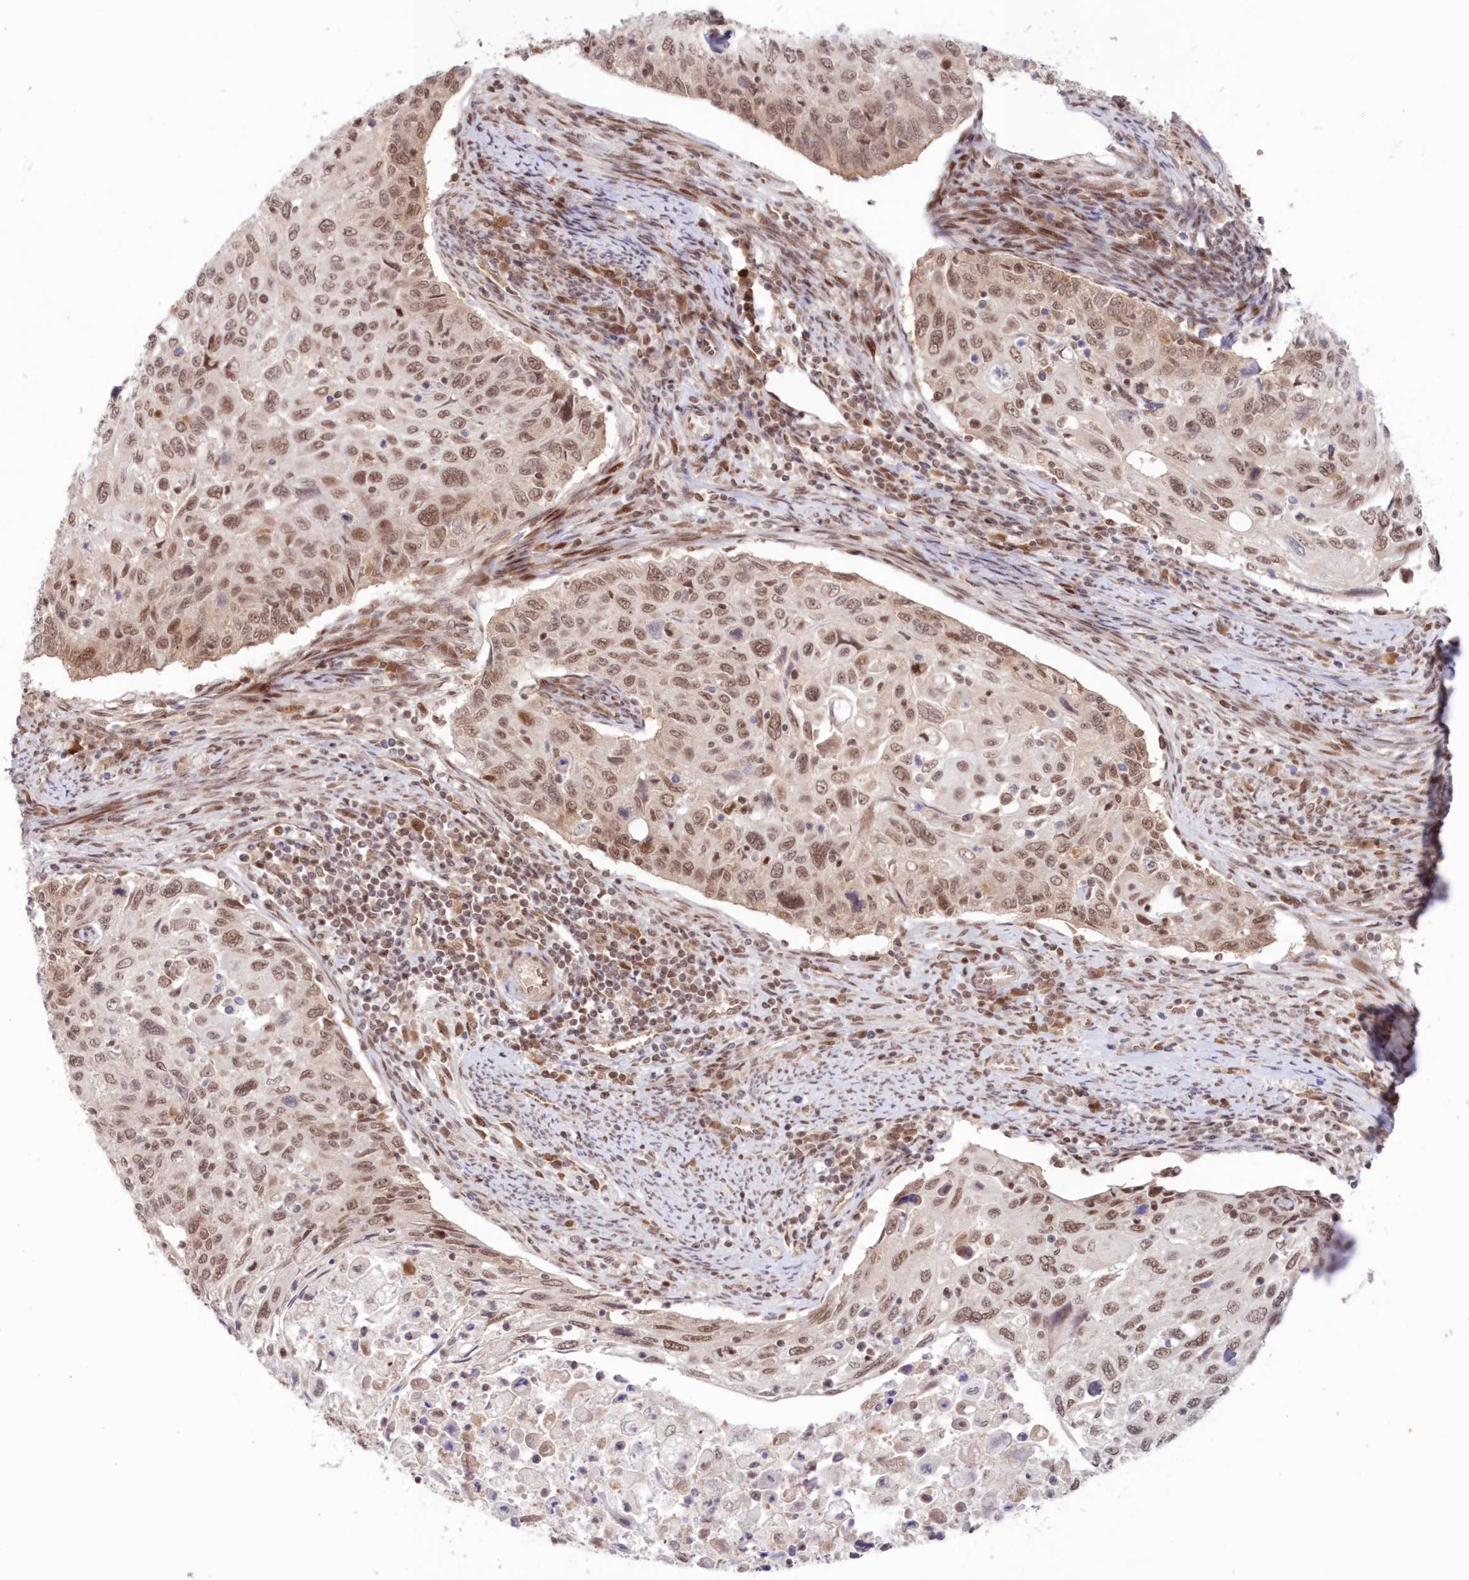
{"staining": {"intensity": "moderate", "quantity": ">75%", "location": "nuclear"}, "tissue": "cervical cancer", "cell_type": "Tumor cells", "image_type": "cancer", "snomed": [{"axis": "morphology", "description": "Squamous cell carcinoma, NOS"}, {"axis": "topography", "description": "Cervix"}], "caption": "The micrograph exhibits a brown stain indicating the presence of a protein in the nuclear of tumor cells in cervical cancer (squamous cell carcinoma).", "gene": "NOA1", "patient": {"sex": "female", "age": 70}}